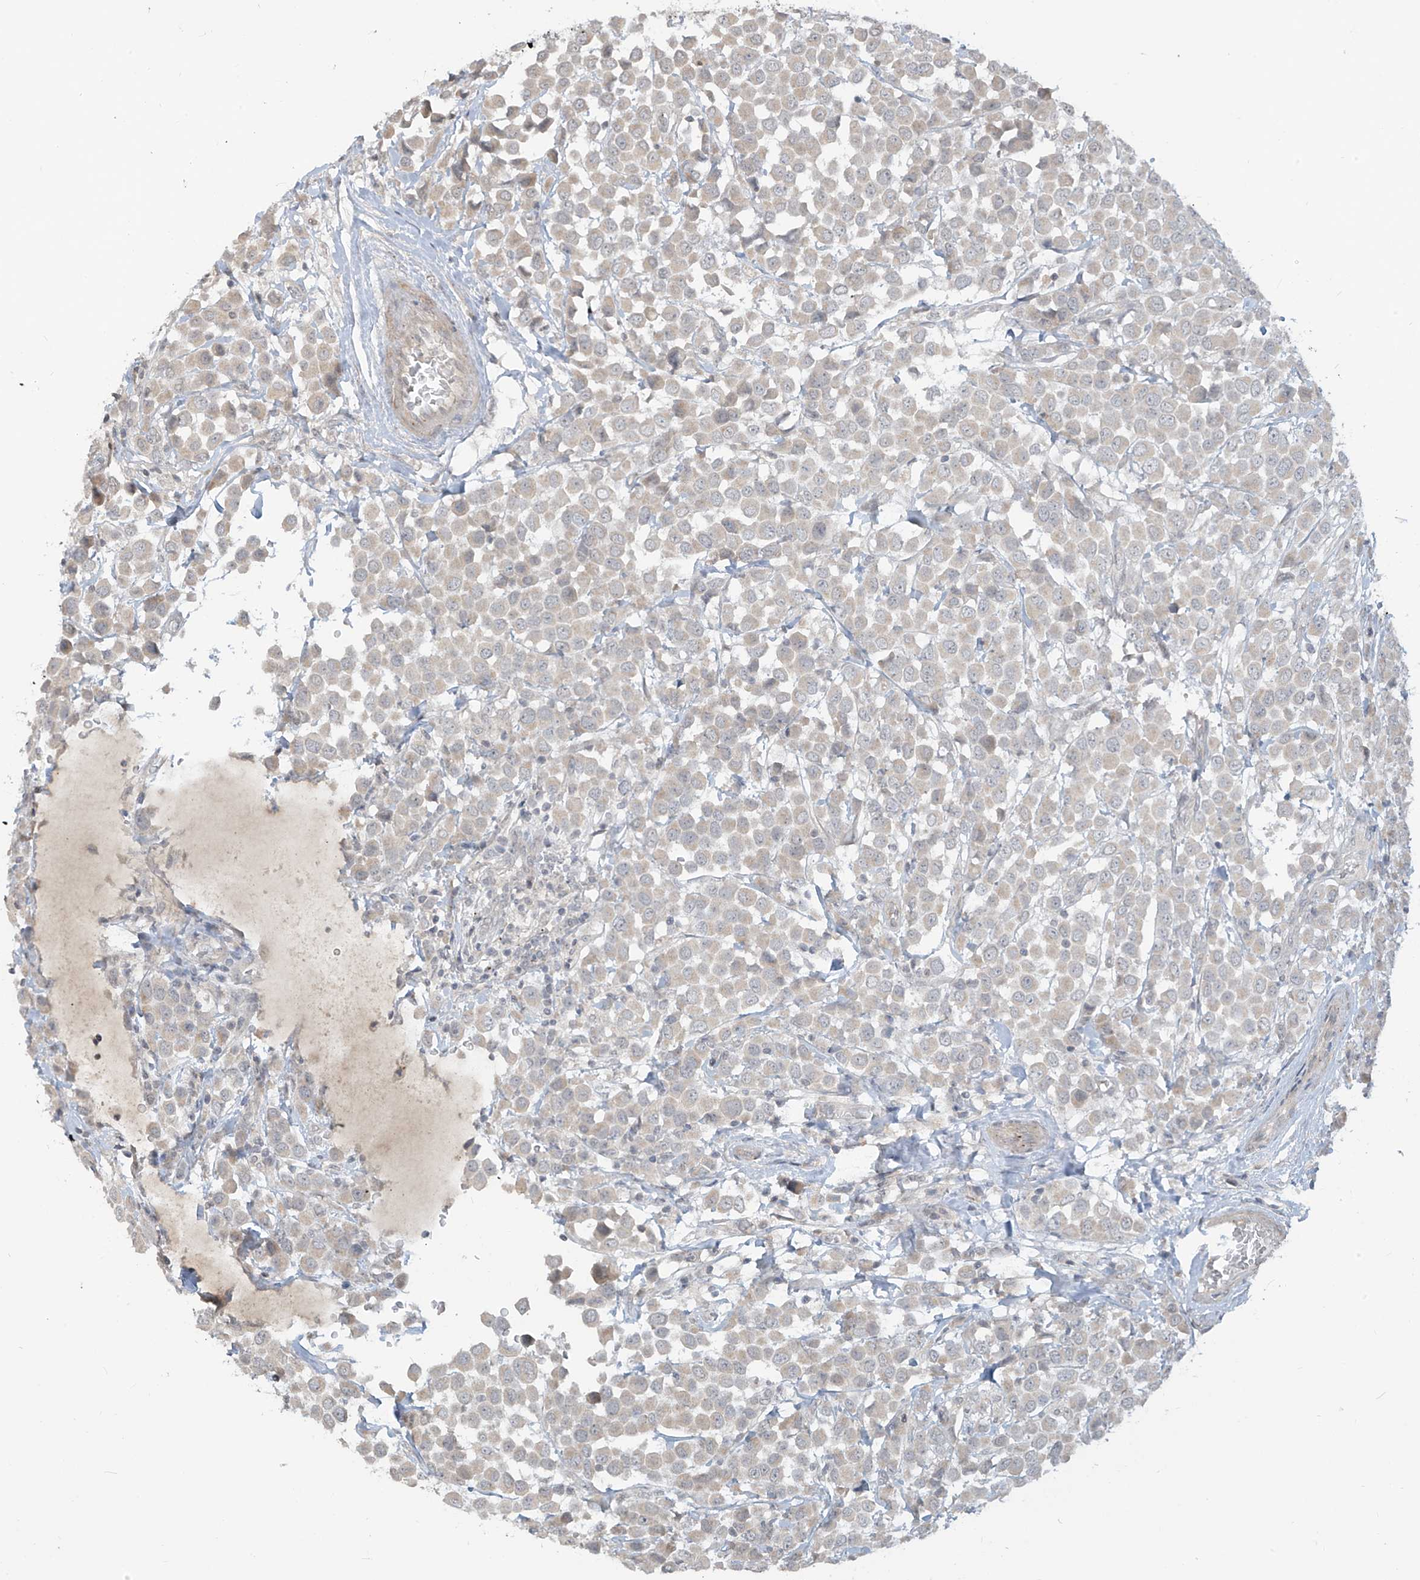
{"staining": {"intensity": "weak", "quantity": ">75%", "location": "cytoplasmic/membranous"}, "tissue": "breast cancer", "cell_type": "Tumor cells", "image_type": "cancer", "snomed": [{"axis": "morphology", "description": "Duct carcinoma"}, {"axis": "topography", "description": "Breast"}], "caption": "Tumor cells display low levels of weak cytoplasmic/membranous expression in about >75% of cells in breast cancer (invasive ductal carcinoma).", "gene": "DGKQ", "patient": {"sex": "female", "age": 61}}